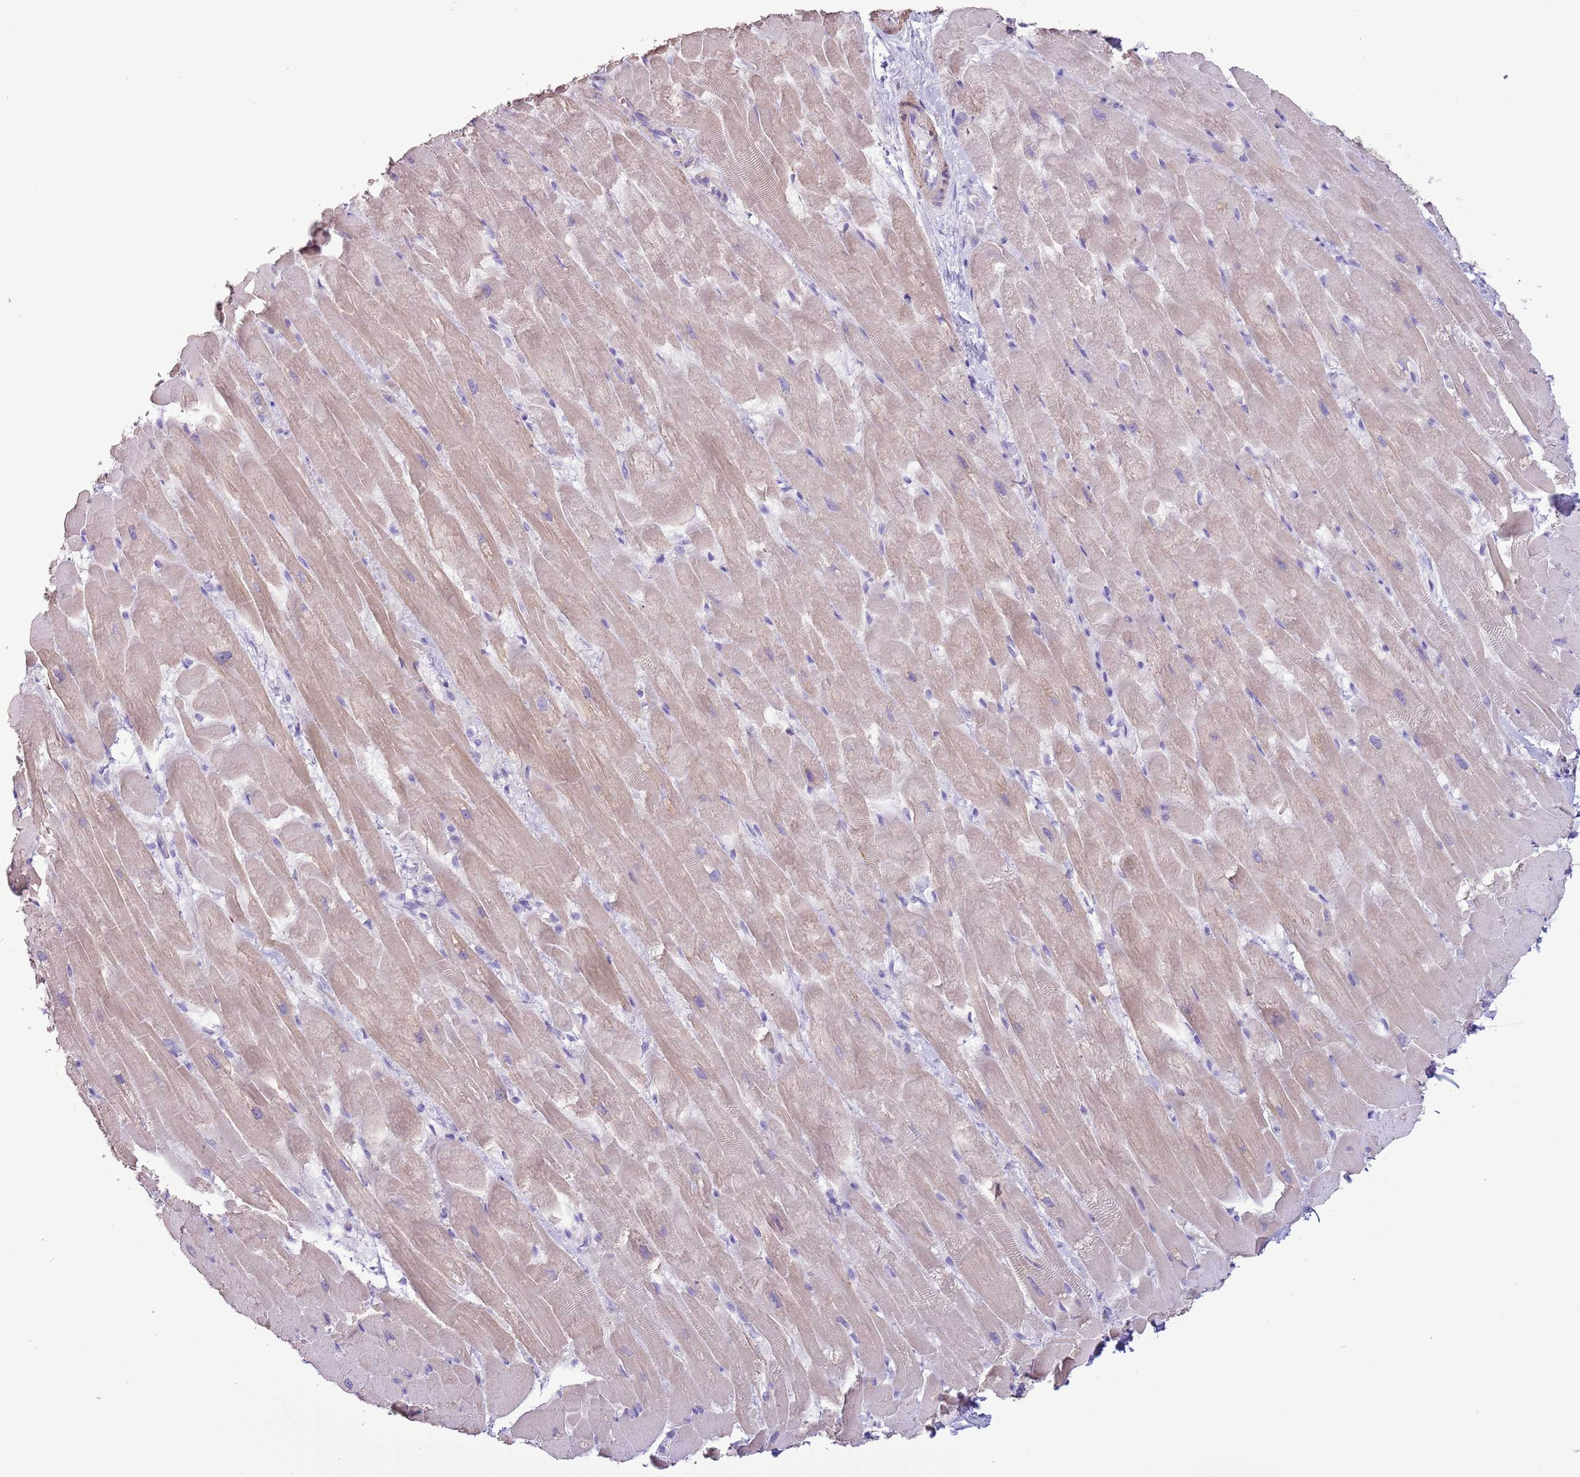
{"staining": {"intensity": "weak", "quantity": "25%-75%", "location": "cytoplasmic/membranous"}, "tissue": "heart muscle", "cell_type": "Cardiomyocytes", "image_type": "normal", "snomed": [{"axis": "morphology", "description": "Normal tissue, NOS"}, {"axis": "topography", "description": "Heart"}], "caption": "Weak cytoplasmic/membranous expression for a protein is present in about 25%-75% of cardiomyocytes of normal heart muscle using IHC.", "gene": "SLC7A14", "patient": {"sex": "male", "age": 37}}